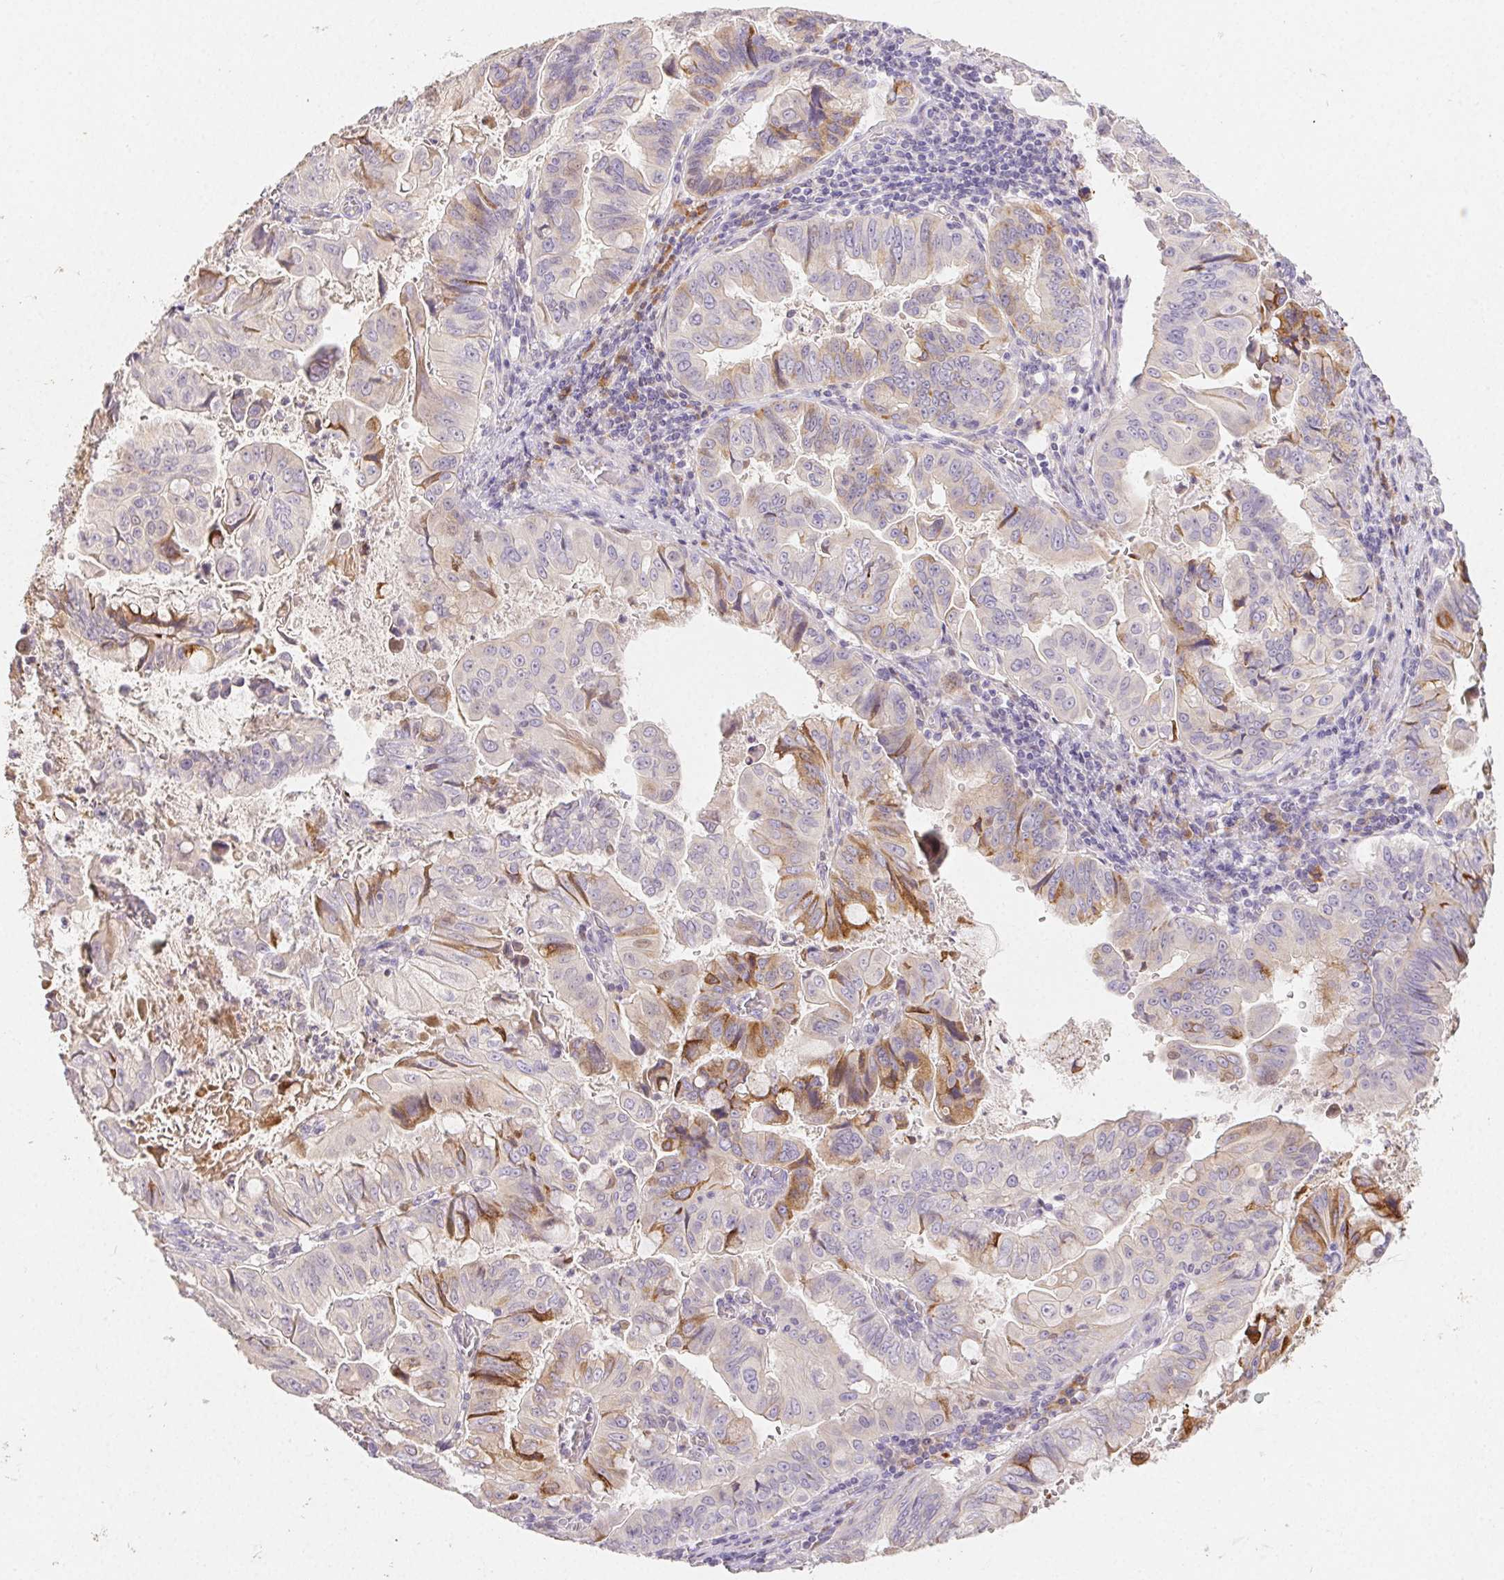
{"staining": {"intensity": "moderate", "quantity": "<25%", "location": "cytoplasmic/membranous"}, "tissue": "stomach cancer", "cell_type": "Tumor cells", "image_type": "cancer", "snomed": [{"axis": "morphology", "description": "Adenocarcinoma, NOS"}, {"axis": "topography", "description": "Stomach, upper"}], "caption": "Stomach cancer stained with DAB immunohistochemistry displays low levels of moderate cytoplasmic/membranous staining in approximately <25% of tumor cells.", "gene": "ACVR1B", "patient": {"sex": "male", "age": 80}}